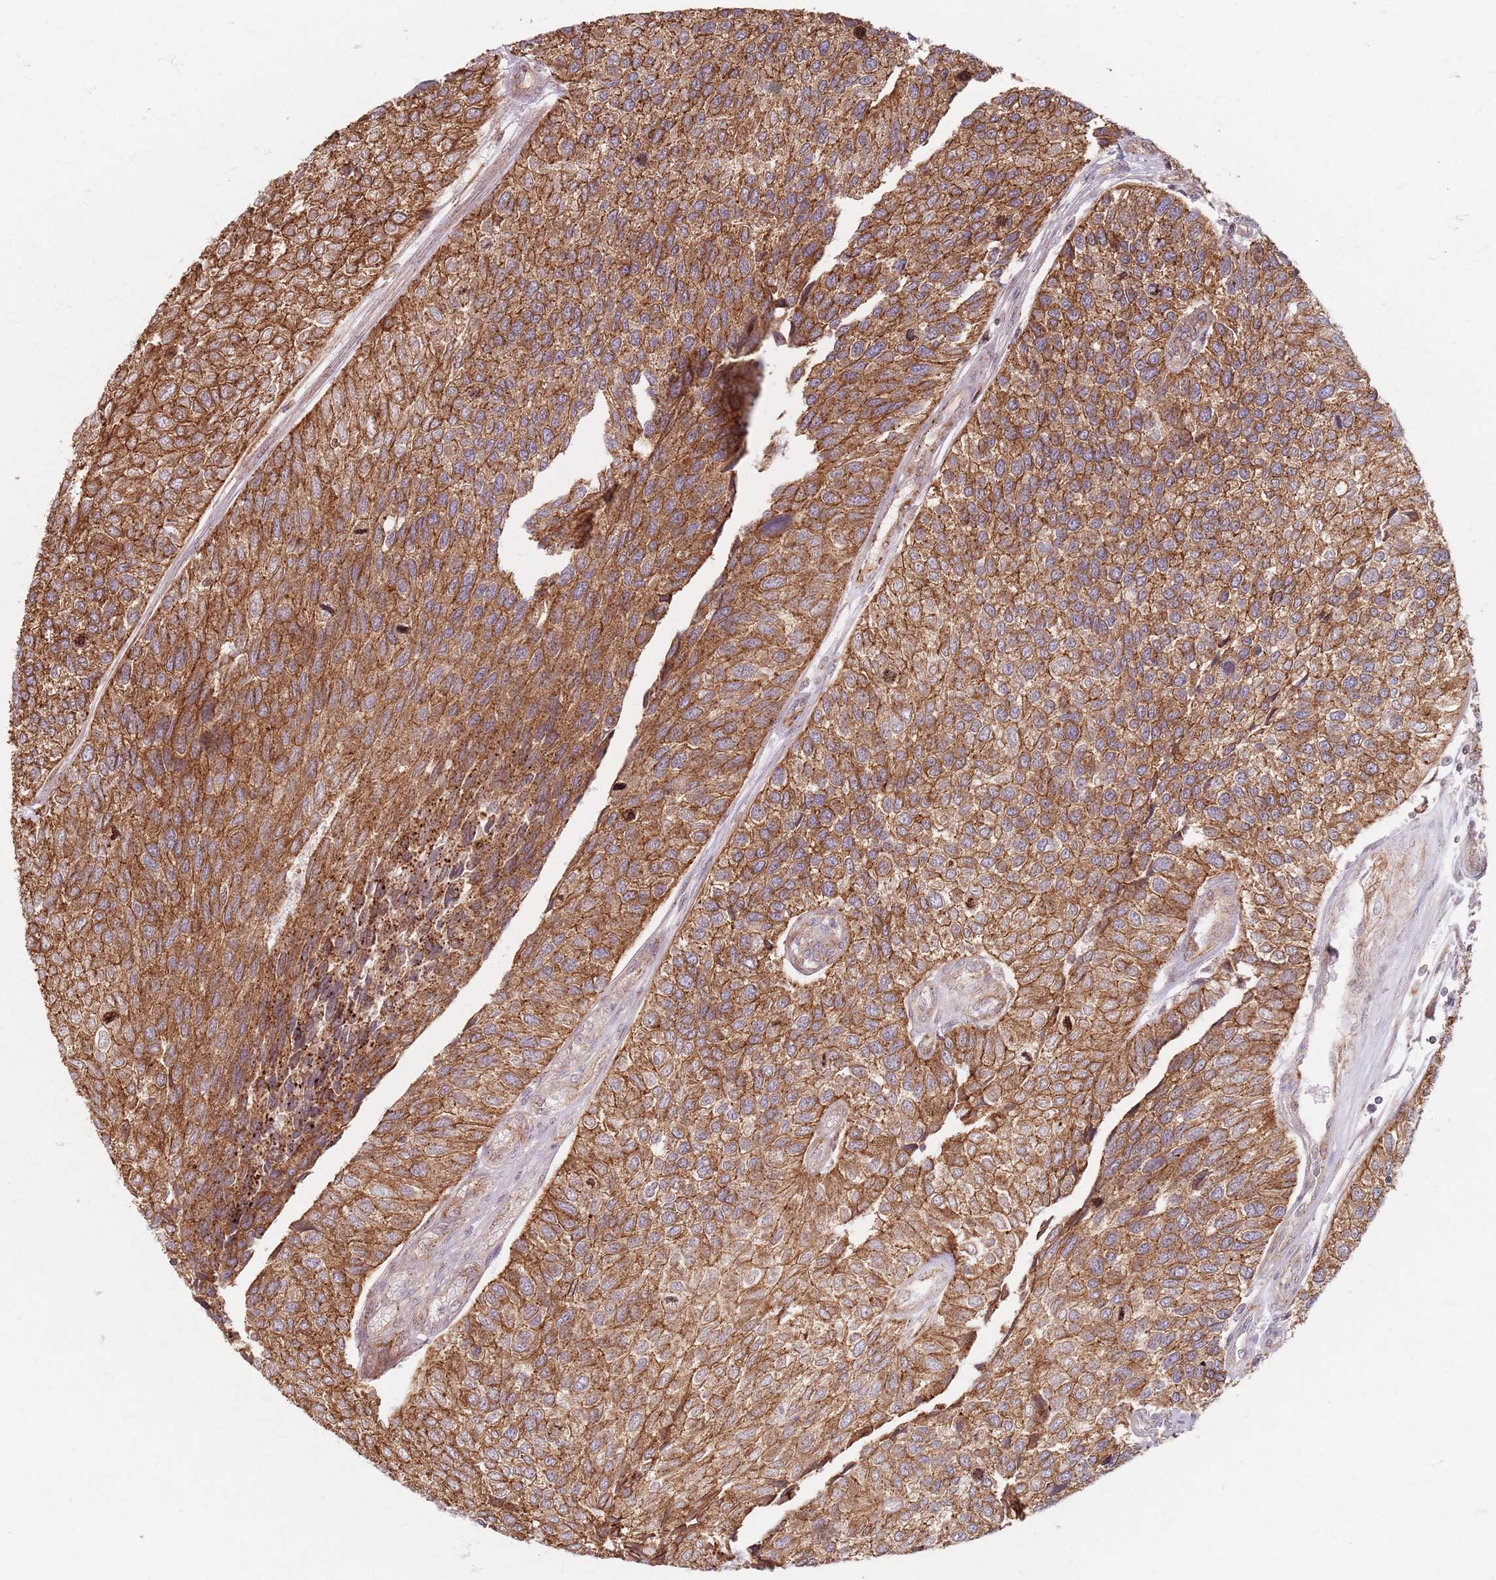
{"staining": {"intensity": "strong", "quantity": ">75%", "location": "cytoplasmic/membranous"}, "tissue": "urothelial cancer", "cell_type": "Tumor cells", "image_type": "cancer", "snomed": [{"axis": "morphology", "description": "Urothelial carcinoma, NOS"}, {"axis": "topography", "description": "Urinary bladder"}], "caption": "Strong cytoplasmic/membranous protein staining is seen in approximately >75% of tumor cells in transitional cell carcinoma.", "gene": "KCNA5", "patient": {"sex": "male", "age": 55}}